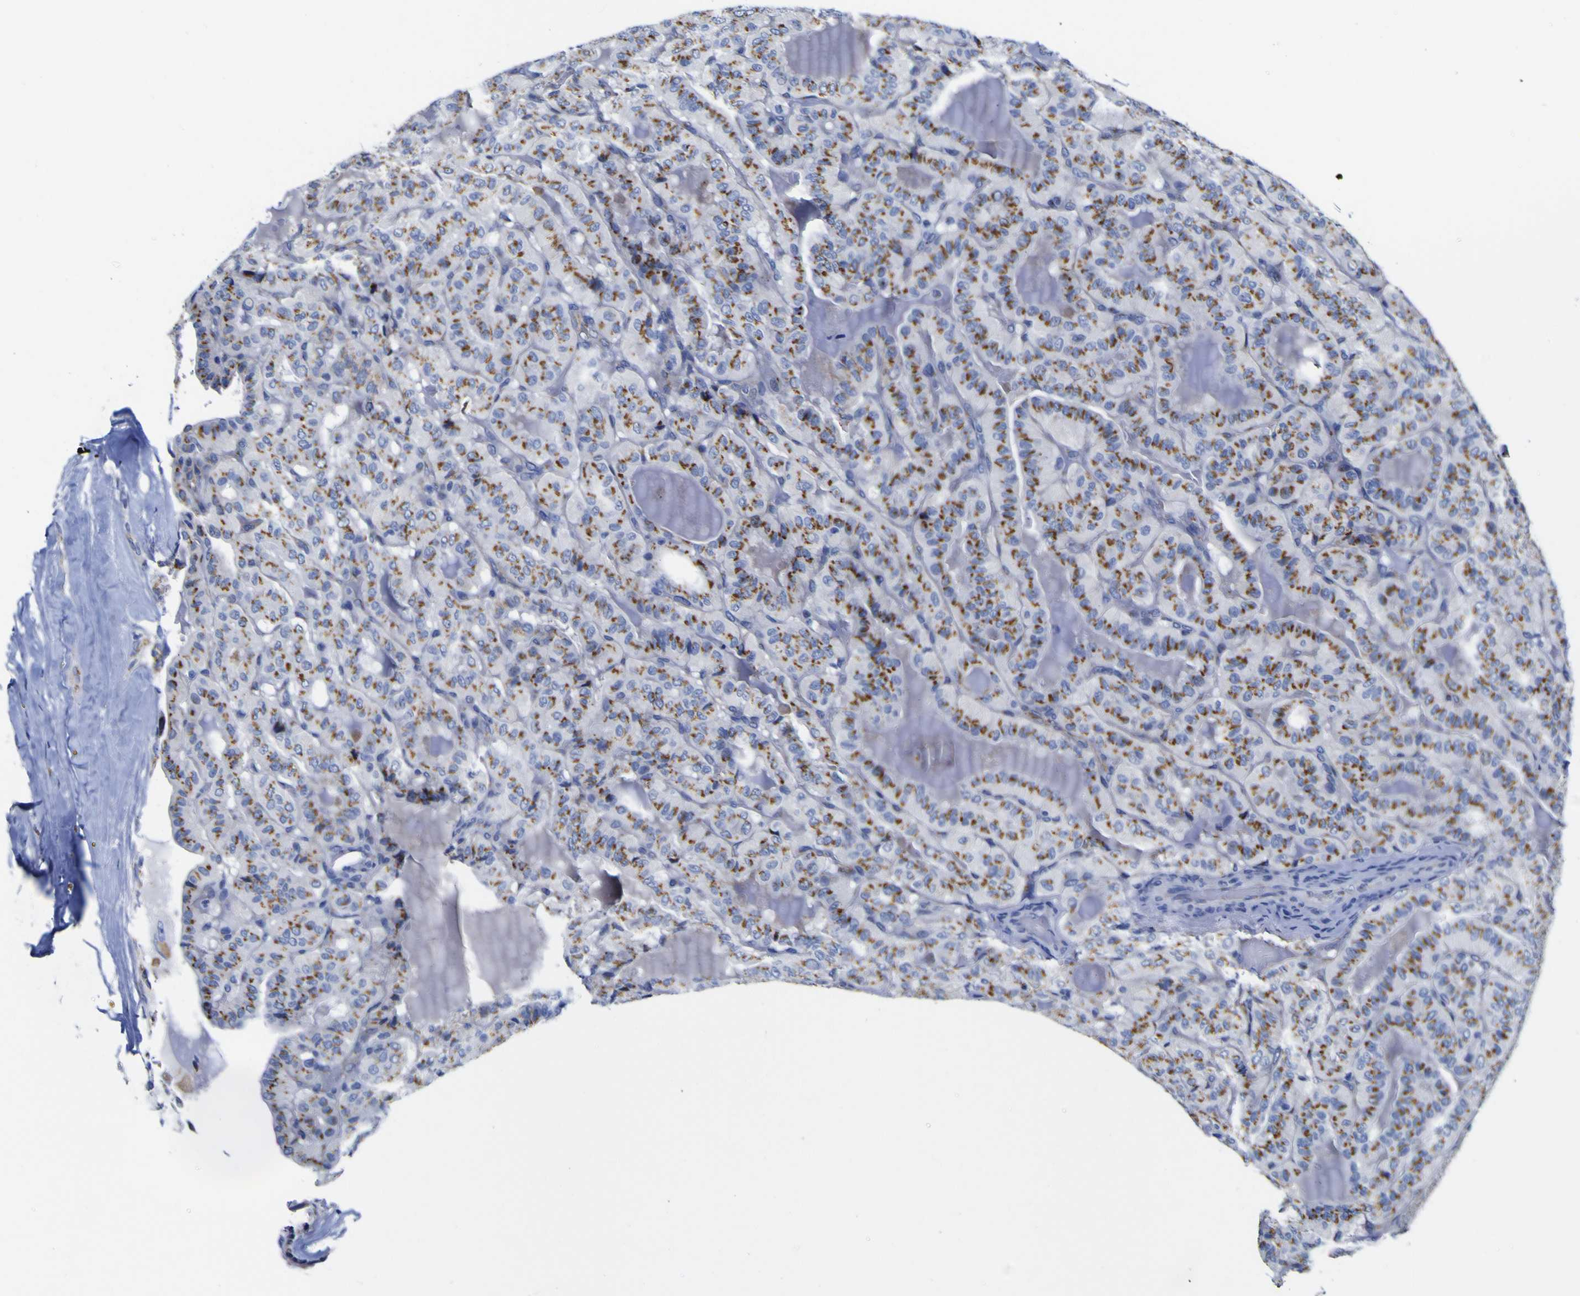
{"staining": {"intensity": "moderate", "quantity": ">75%", "location": "cytoplasmic/membranous"}, "tissue": "thyroid cancer", "cell_type": "Tumor cells", "image_type": "cancer", "snomed": [{"axis": "morphology", "description": "Papillary adenocarcinoma, NOS"}, {"axis": "topography", "description": "Thyroid gland"}], "caption": "High-magnification brightfield microscopy of thyroid papillary adenocarcinoma stained with DAB (brown) and counterstained with hematoxylin (blue). tumor cells exhibit moderate cytoplasmic/membranous expression is appreciated in about>75% of cells.", "gene": "GOLM1", "patient": {"sex": "male", "age": 77}}